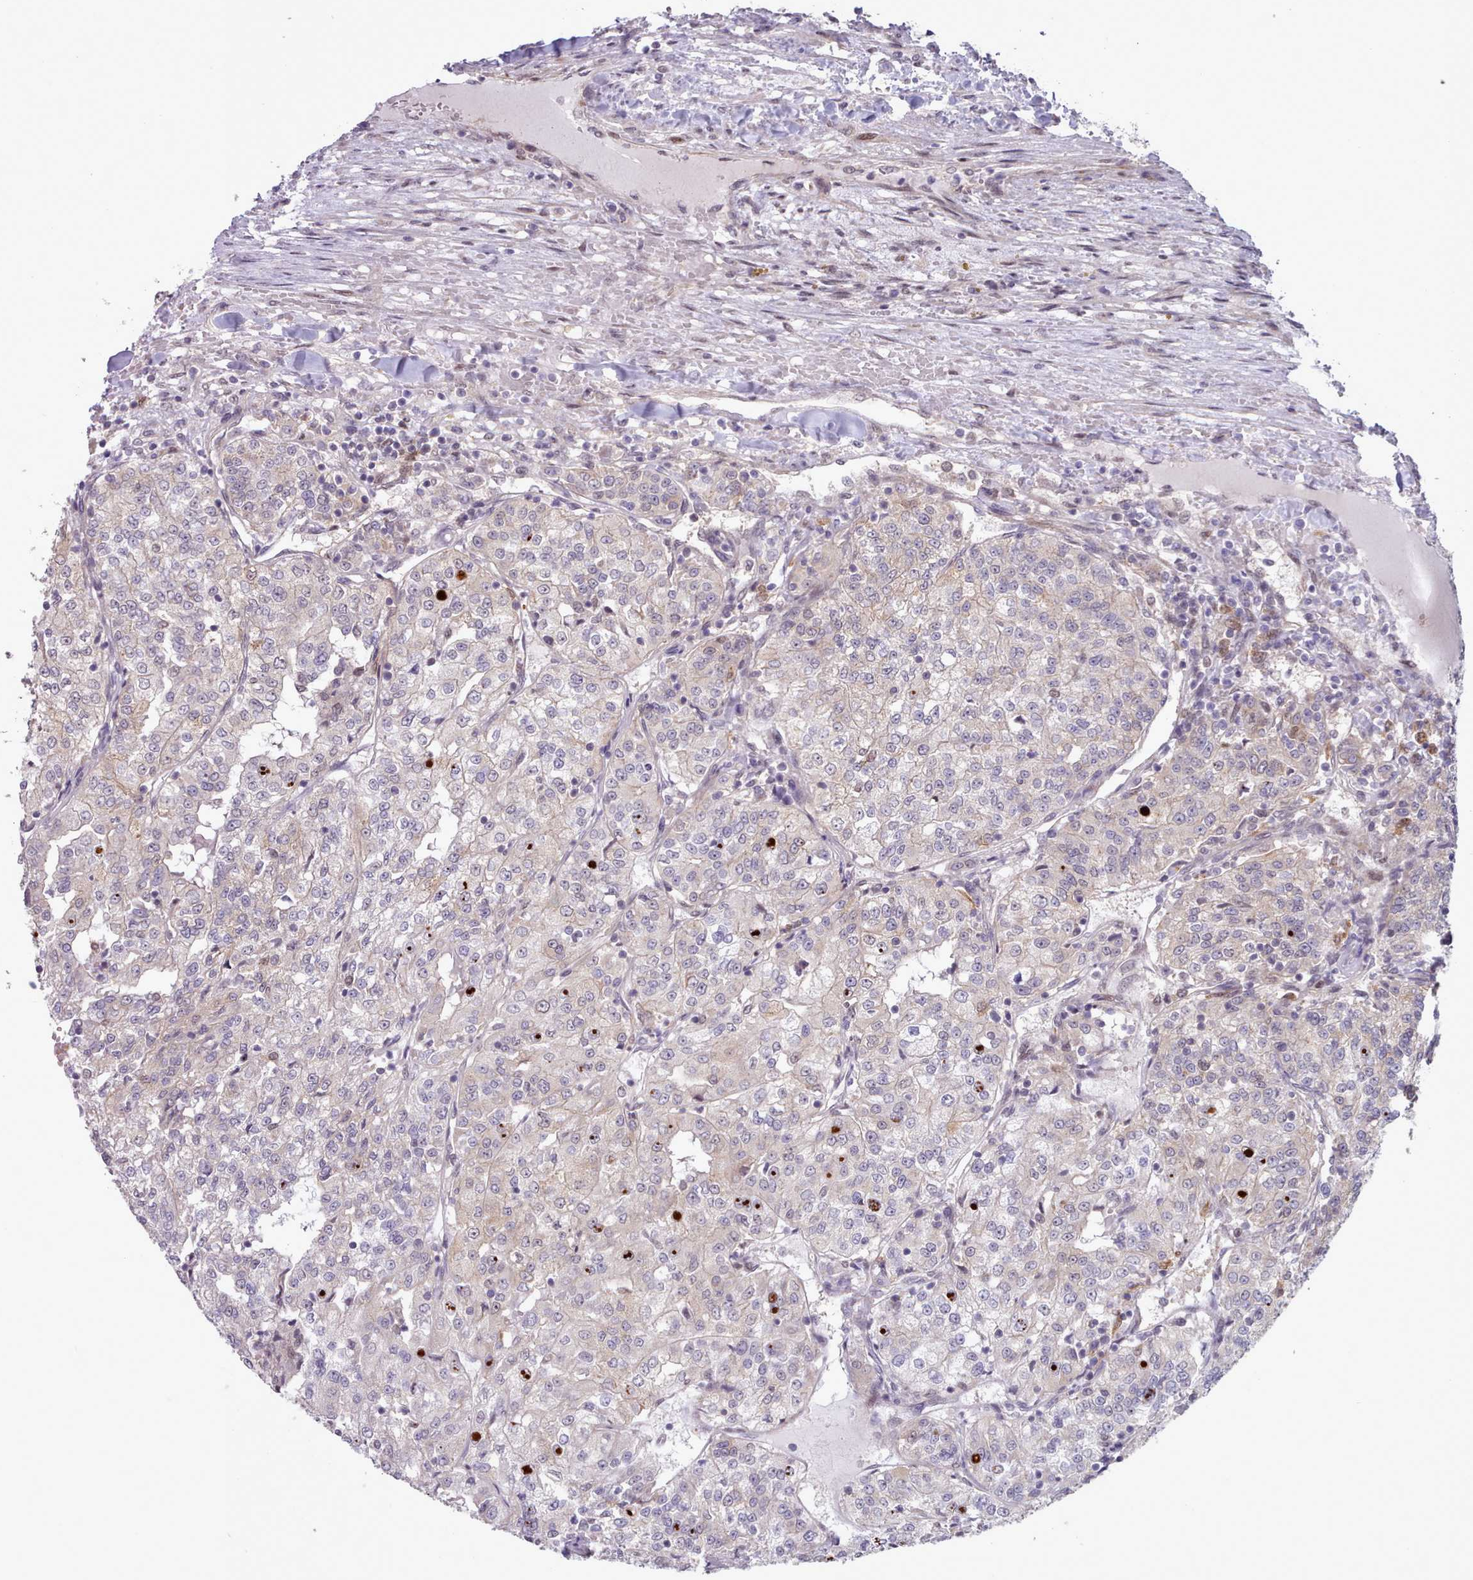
{"staining": {"intensity": "weak", "quantity": "<25%", "location": "cytoplasmic/membranous"}, "tissue": "renal cancer", "cell_type": "Tumor cells", "image_type": "cancer", "snomed": [{"axis": "morphology", "description": "Adenocarcinoma, NOS"}, {"axis": "topography", "description": "Kidney"}], "caption": "High magnification brightfield microscopy of renal adenocarcinoma stained with DAB (3,3'-diaminobenzidine) (brown) and counterstained with hematoxylin (blue): tumor cells show no significant positivity. (DAB (3,3'-diaminobenzidine) immunohistochemistry (IHC) visualized using brightfield microscopy, high magnification).", "gene": "CES3", "patient": {"sex": "female", "age": 63}}